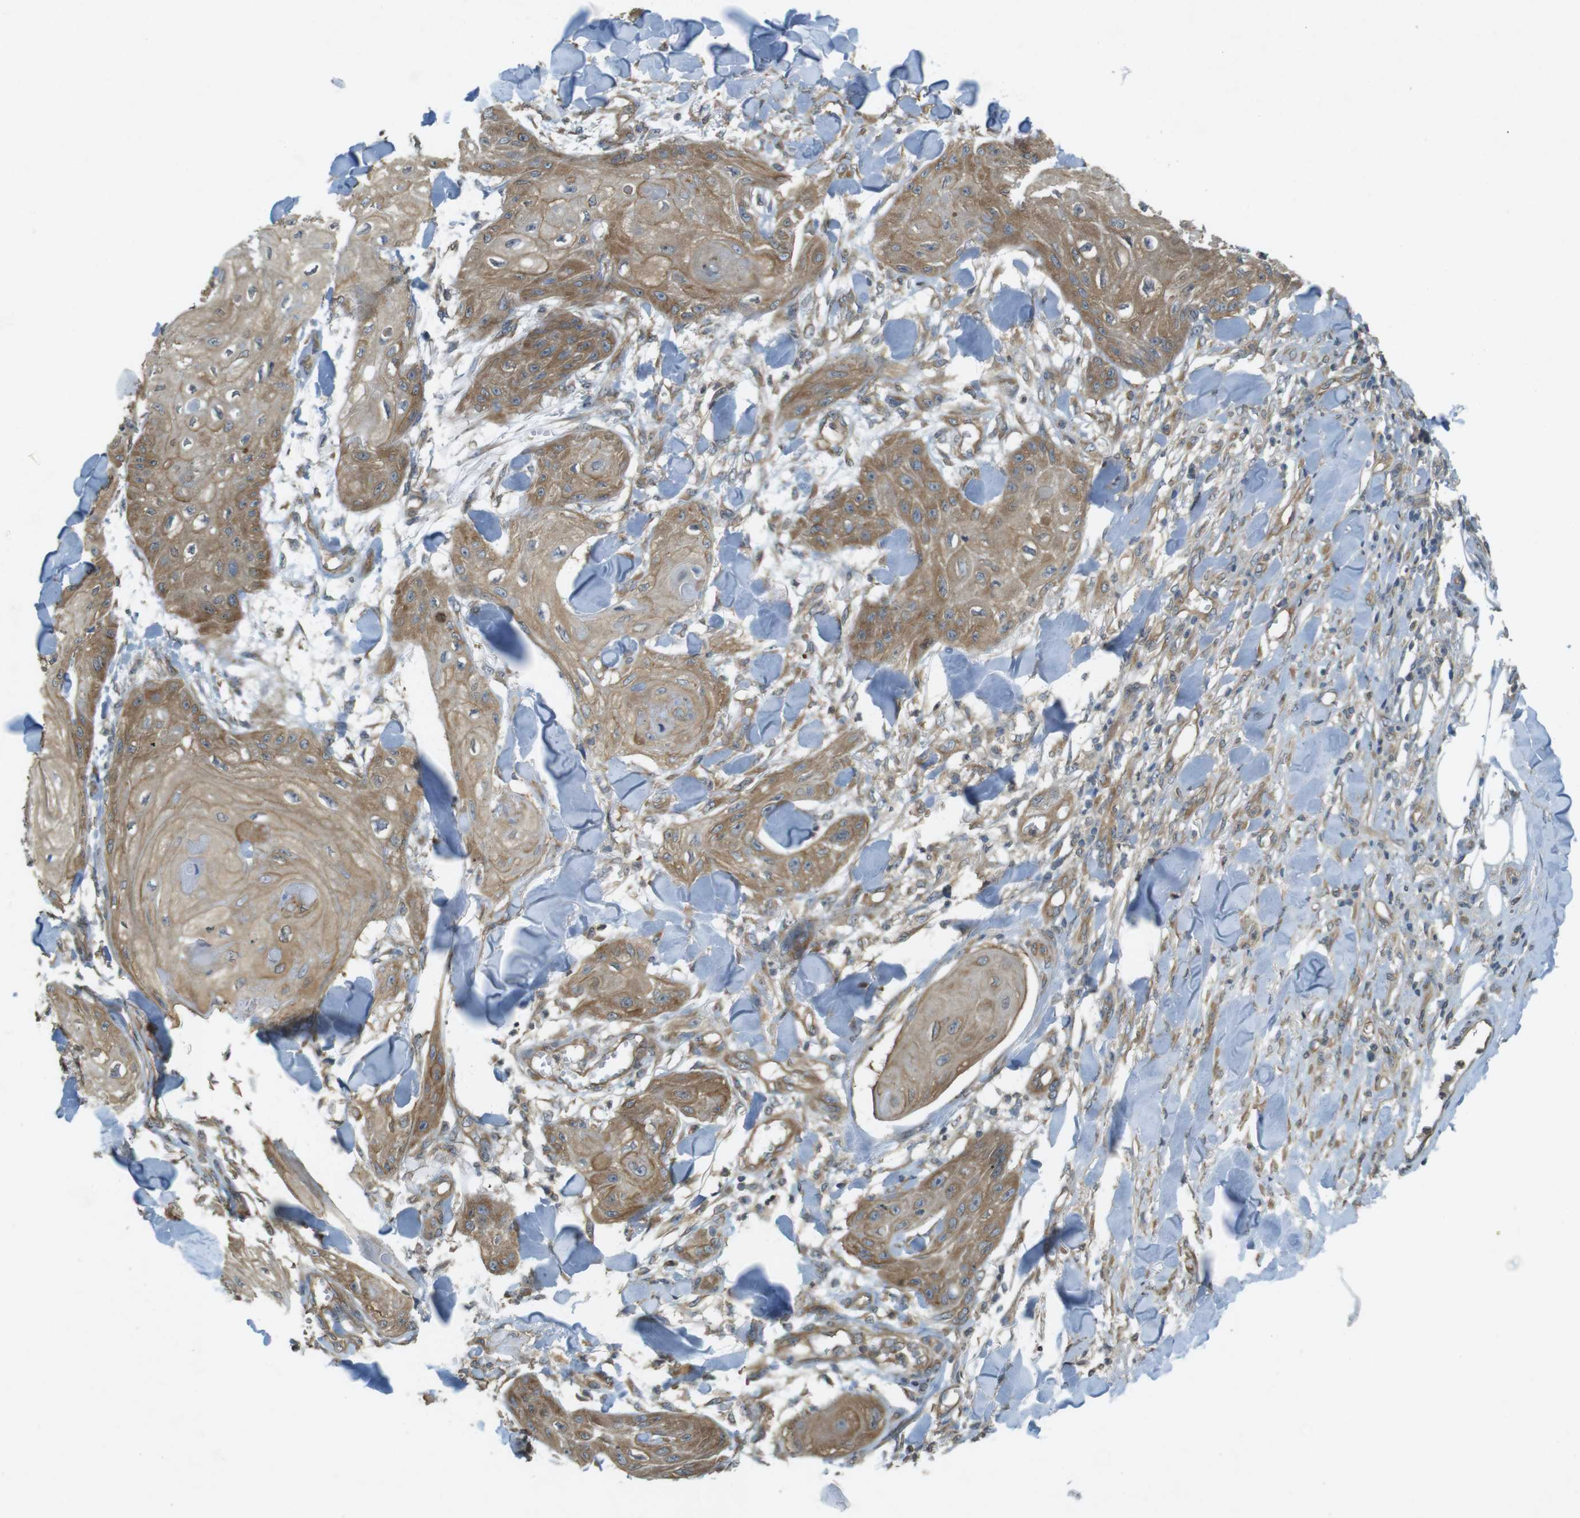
{"staining": {"intensity": "moderate", "quantity": ">75%", "location": "cytoplasmic/membranous"}, "tissue": "skin cancer", "cell_type": "Tumor cells", "image_type": "cancer", "snomed": [{"axis": "morphology", "description": "Squamous cell carcinoma, NOS"}, {"axis": "topography", "description": "Skin"}], "caption": "Tumor cells exhibit medium levels of moderate cytoplasmic/membranous positivity in approximately >75% of cells in human skin cancer (squamous cell carcinoma).", "gene": "KIF5B", "patient": {"sex": "male", "age": 74}}